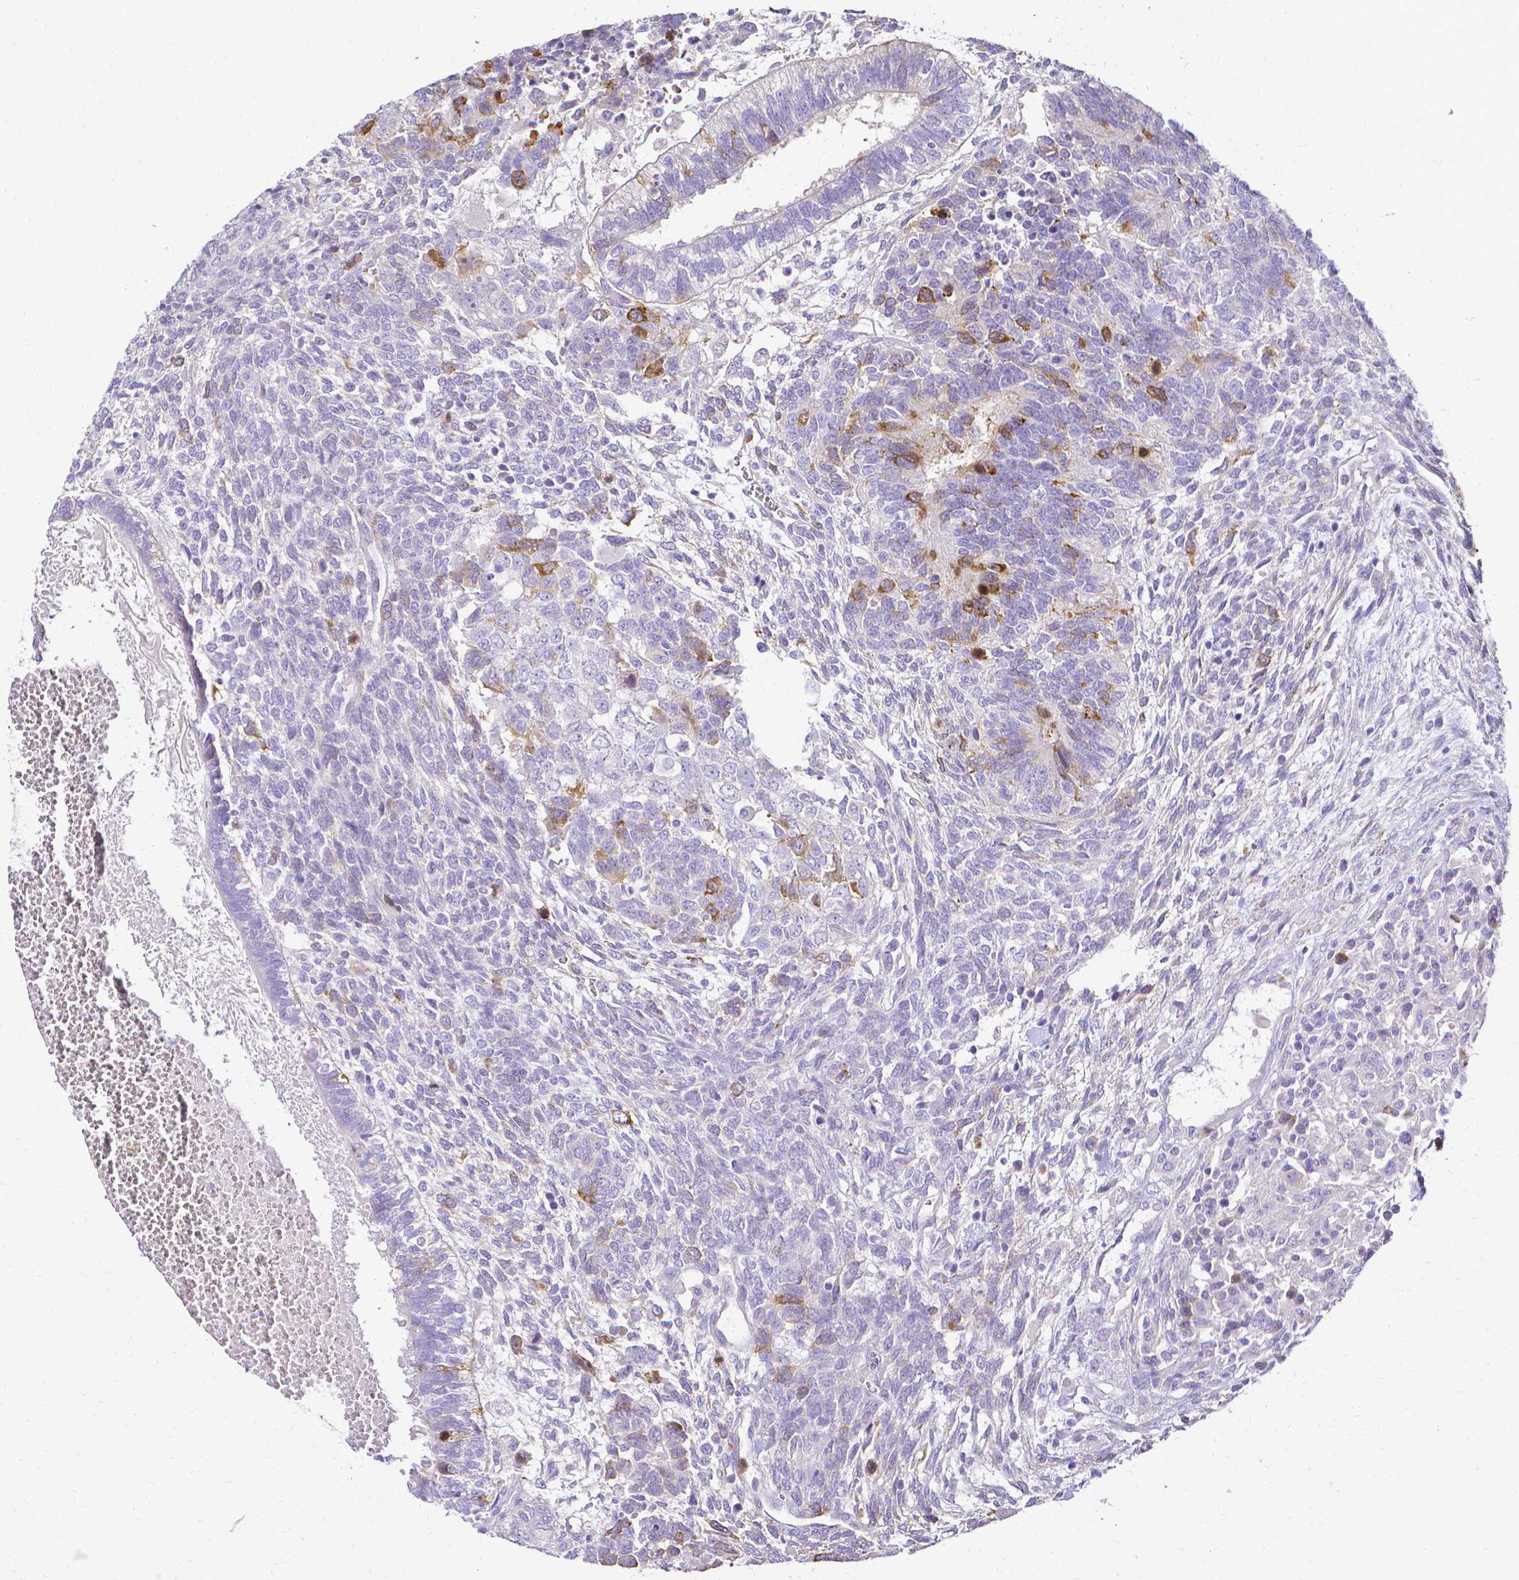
{"staining": {"intensity": "strong", "quantity": "<25%", "location": "cytoplasmic/membranous"}, "tissue": "testis cancer", "cell_type": "Tumor cells", "image_type": "cancer", "snomed": [{"axis": "morphology", "description": "Normal tissue, NOS"}, {"axis": "morphology", "description": "Carcinoma, Embryonal, NOS"}, {"axis": "topography", "description": "Testis"}, {"axis": "topography", "description": "Epididymis"}], "caption": "IHC (DAB (3,3'-diaminobenzidine)) staining of human testis embryonal carcinoma reveals strong cytoplasmic/membranous protein expression in about <25% of tumor cells.", "gene": "CCNB1", "patient": {"sex": "male", "age": 23}}